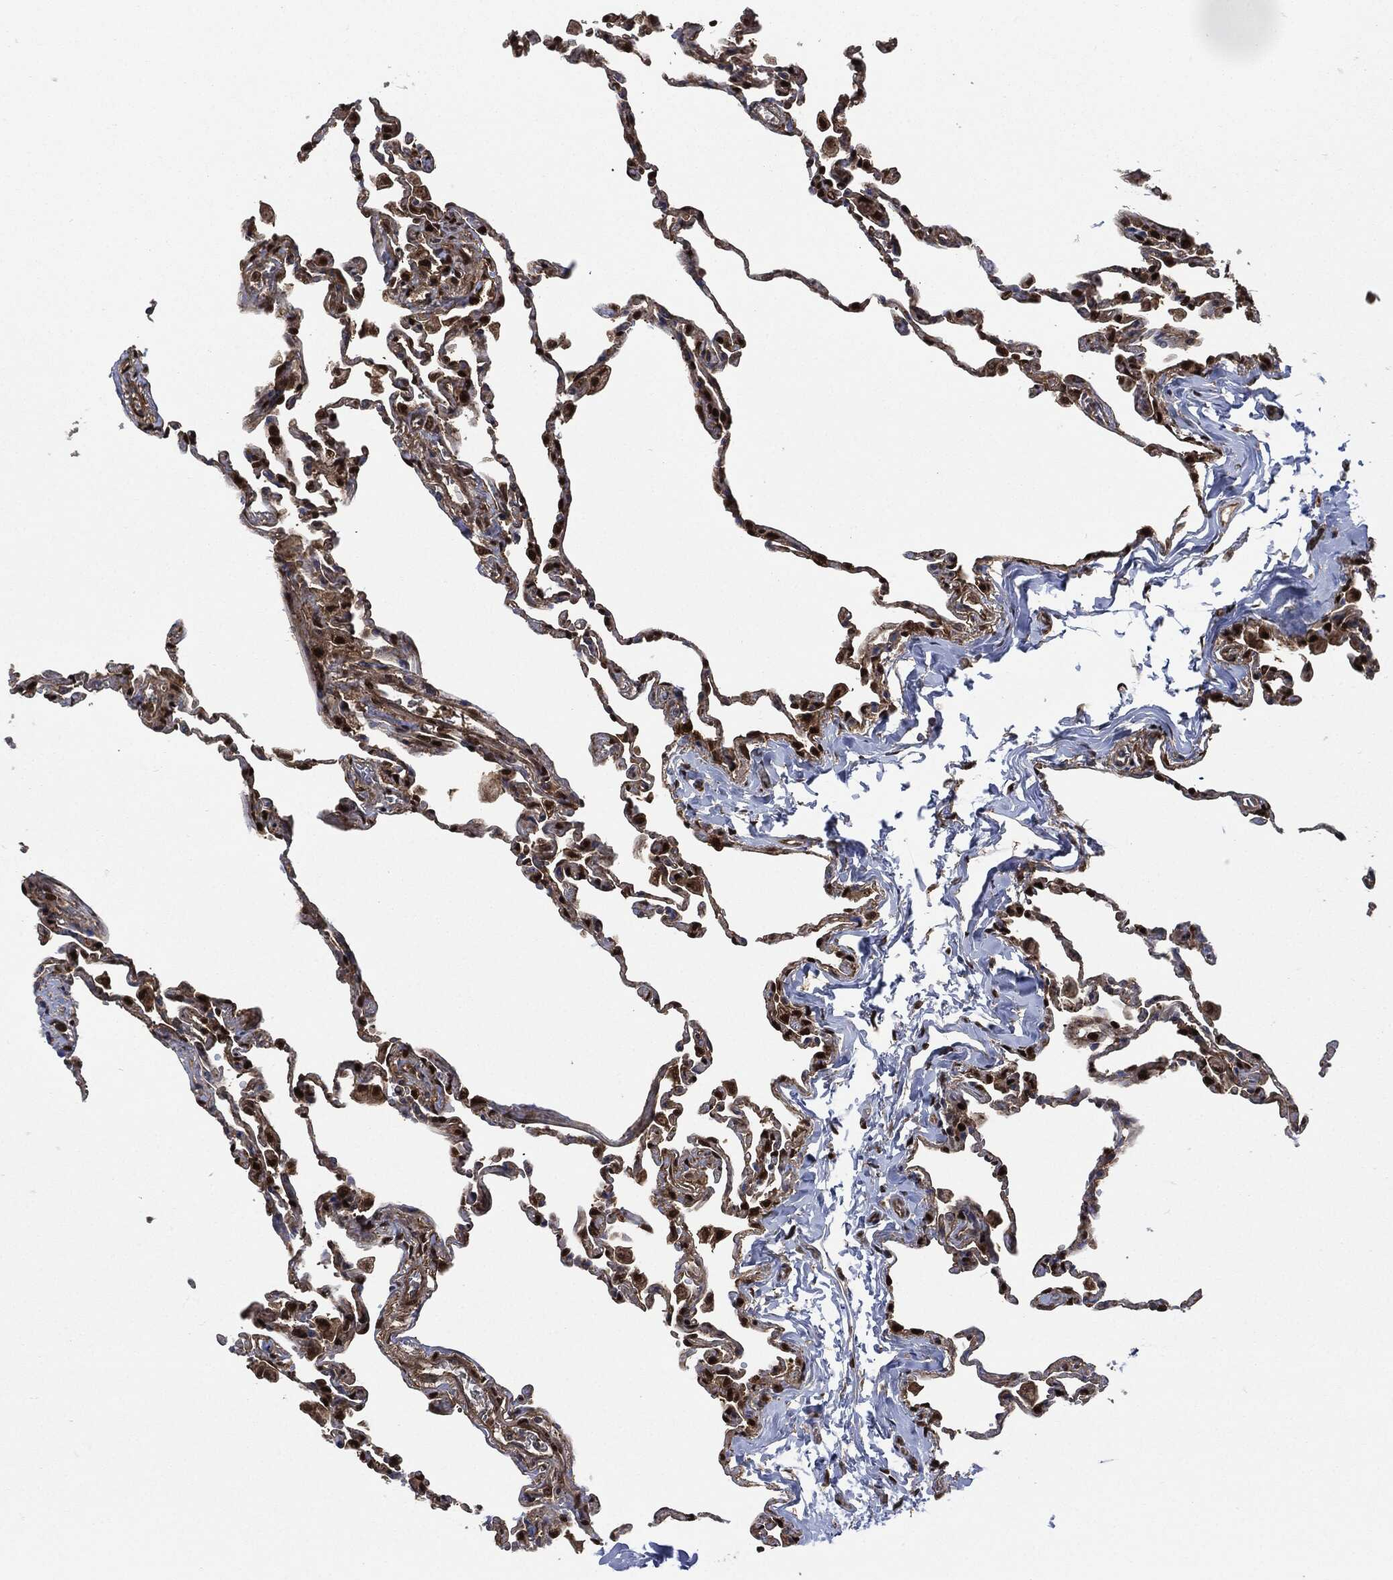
{"staining": {"intensity": "strong", "quantity": ">75%", "location": "nuclear"}, "tissue": "lung", "cell_type": "Alveolar cells", "image_type": "normal", "snomed": [{"axis": "morphology", "description": "Normal tissue, NOS"}, {"axis": "topography", "description": "Lung"}], "caption": "IHC of unremarkable human lung exhibits high levels of strong nuclear staining in approximately >75% of alveolar cells. Using DAB (brown) and hematoxylin (blue) stains, captured at high magnification using brightfield microscopy.", "gene": "DCTN1", "patient": {"sex": "female", "age": 57}}